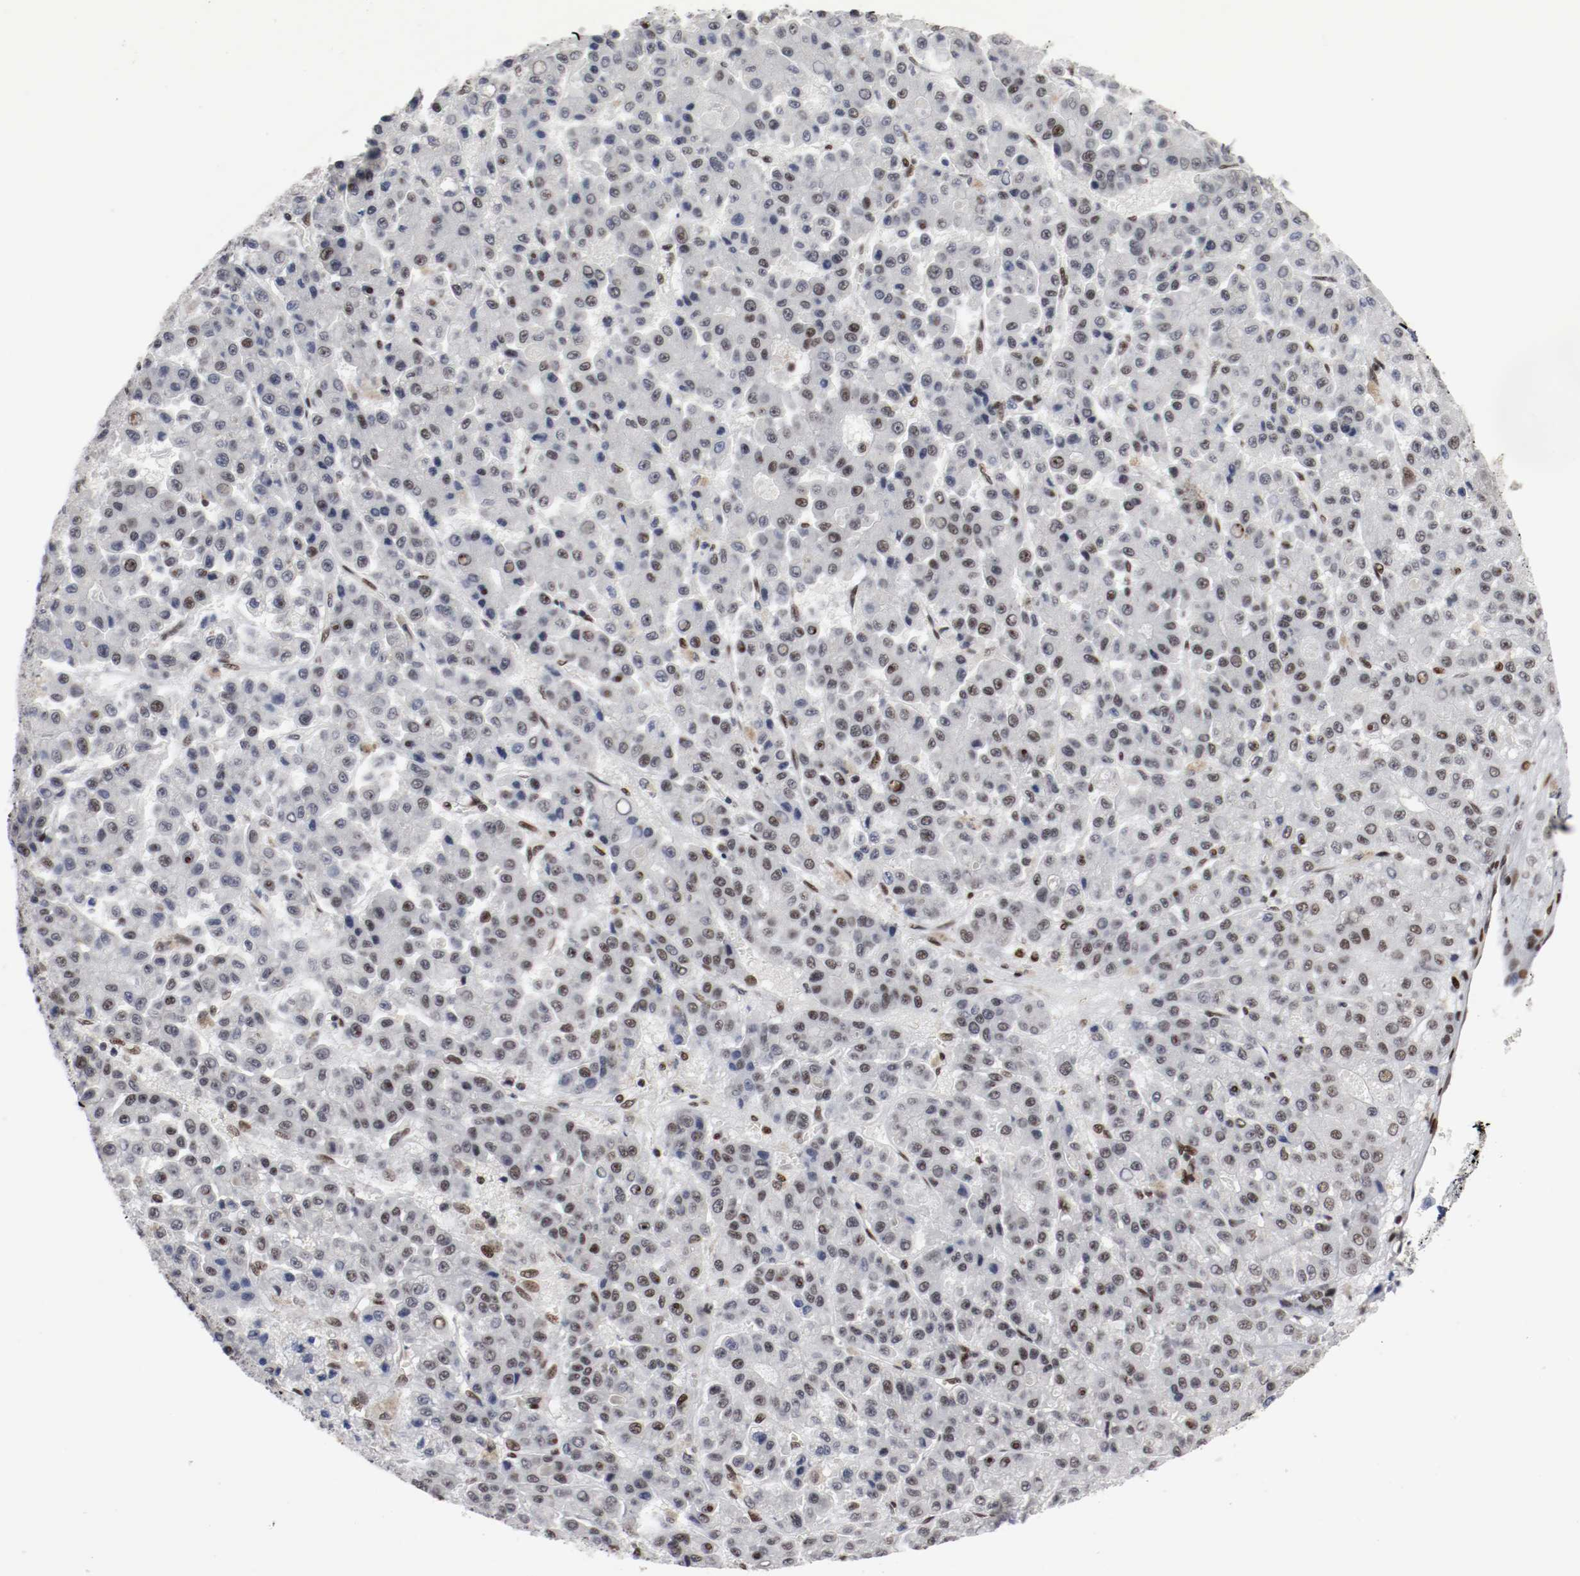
{"staining": {"intensity": "moderate", "quantity": "<25%", "location": "nuclear"}, "tissue": "liver cancer", "cell_type": "Tumor cells", "image_type": "cancer", "snomed": [{"axis": "morphology", "description": "Carcinoma, Hepatocellular, NOS"}, {"axis": "topography", "description": "Liver"}], "caption": "Protein staining by immunohistochemistry (IHC) displays moderate nuclear positivity in about <25% of tumor cells in liver cancer.", "gene": "MEF2D", "patient": {"sex": "male", "age": 70}}